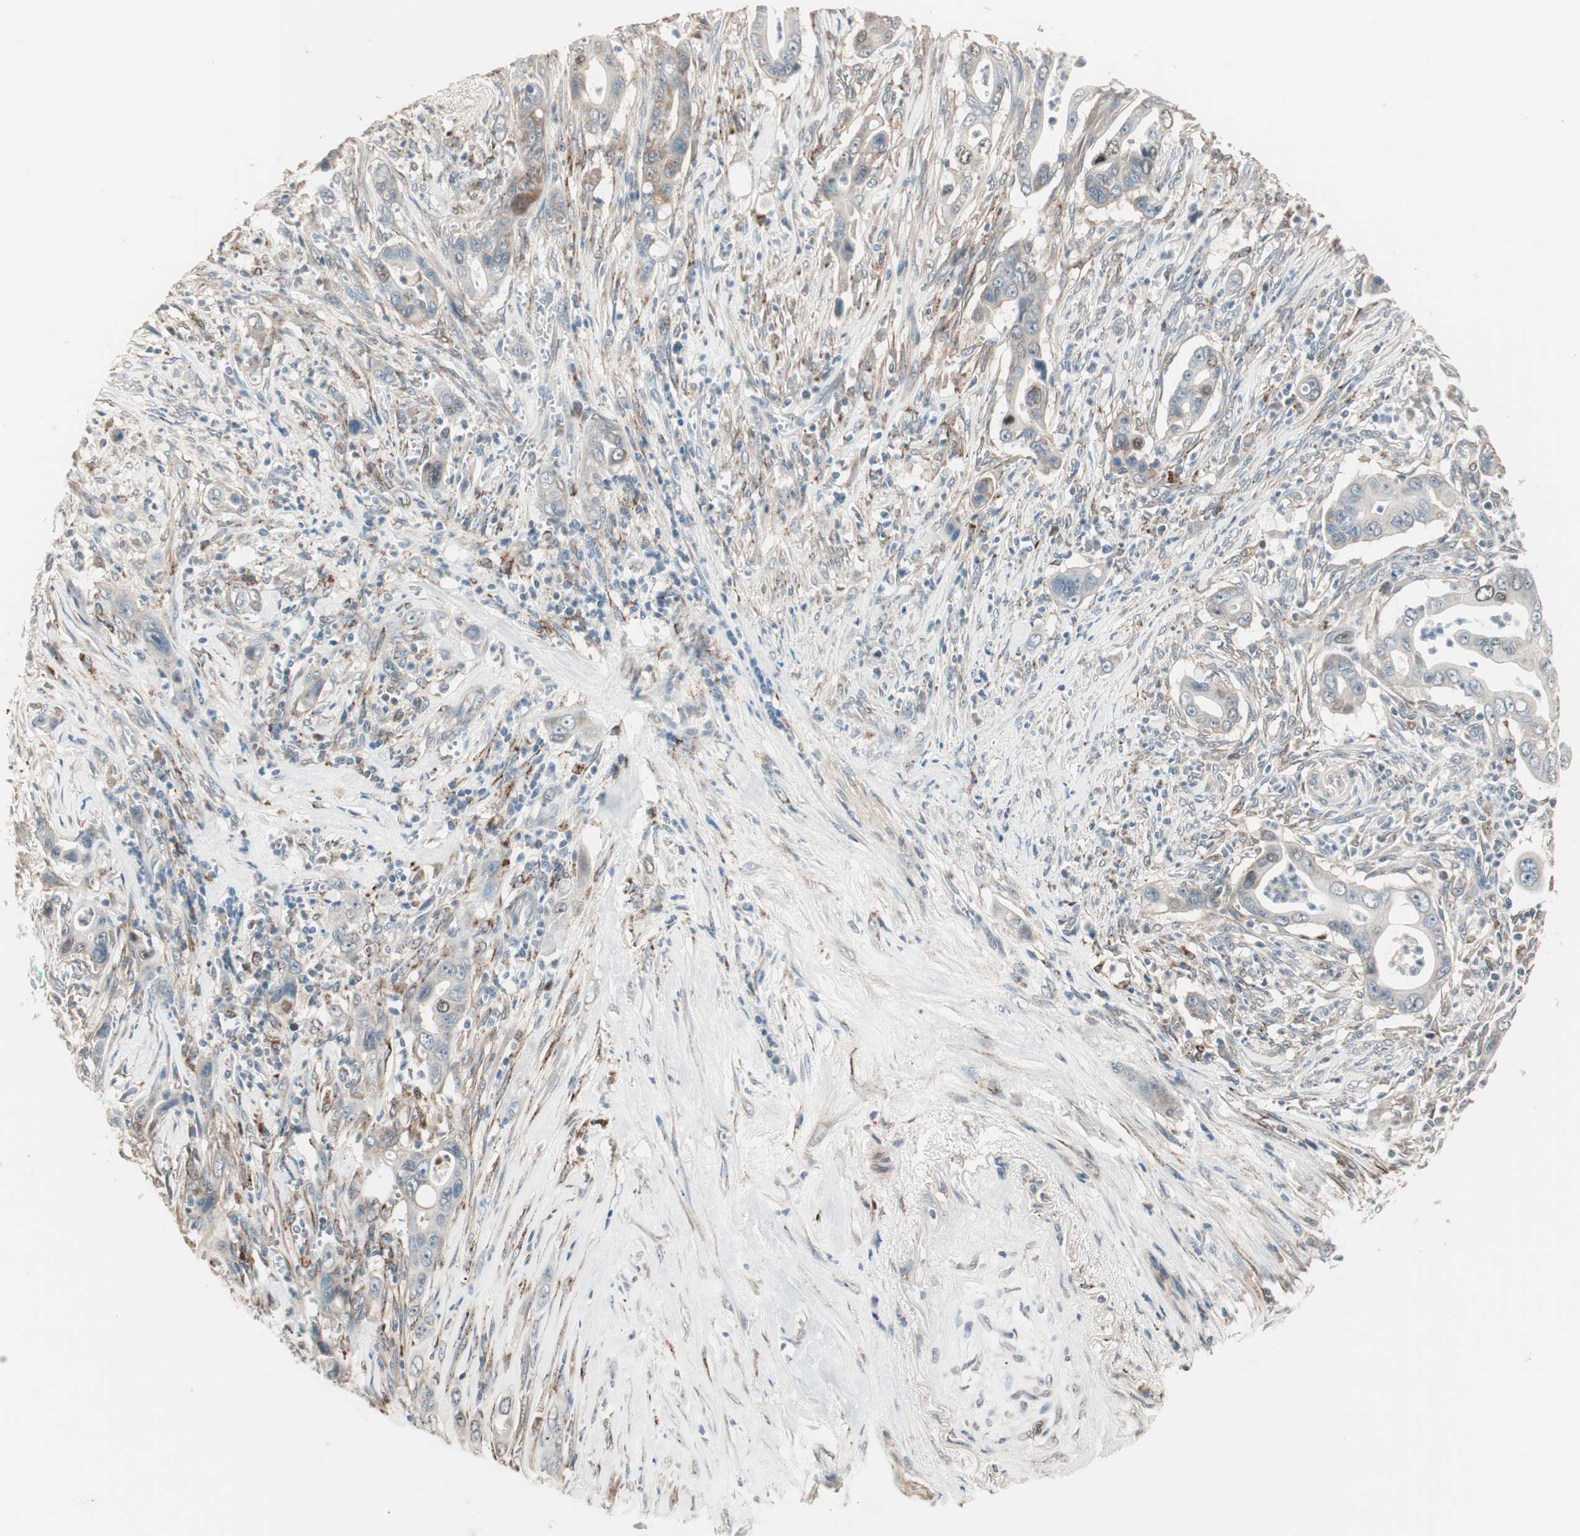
{"staining": {"intensity": "weak", "quantity": "25%-75%", "location": "cytoplasmic/membranous"}, "tissue": "pancreatic cancer", "cell_type": "Tumor cells", "image_type": "cancer", "snomed": [{"axis": "morphology", "description": "Adenocarcinoma, NOS"}, {"axis": "topography", "description": "Pancreas"}], "caption": "Human pancreatic cancer (adenocarcinoma) stained for a protein (brown) shows weak cytoplasmic/membranous positive expression in approximately 25%-75% of tumor cells.", "gene": "NFRKB", "patient": {"sex": "male", "age": 59}}